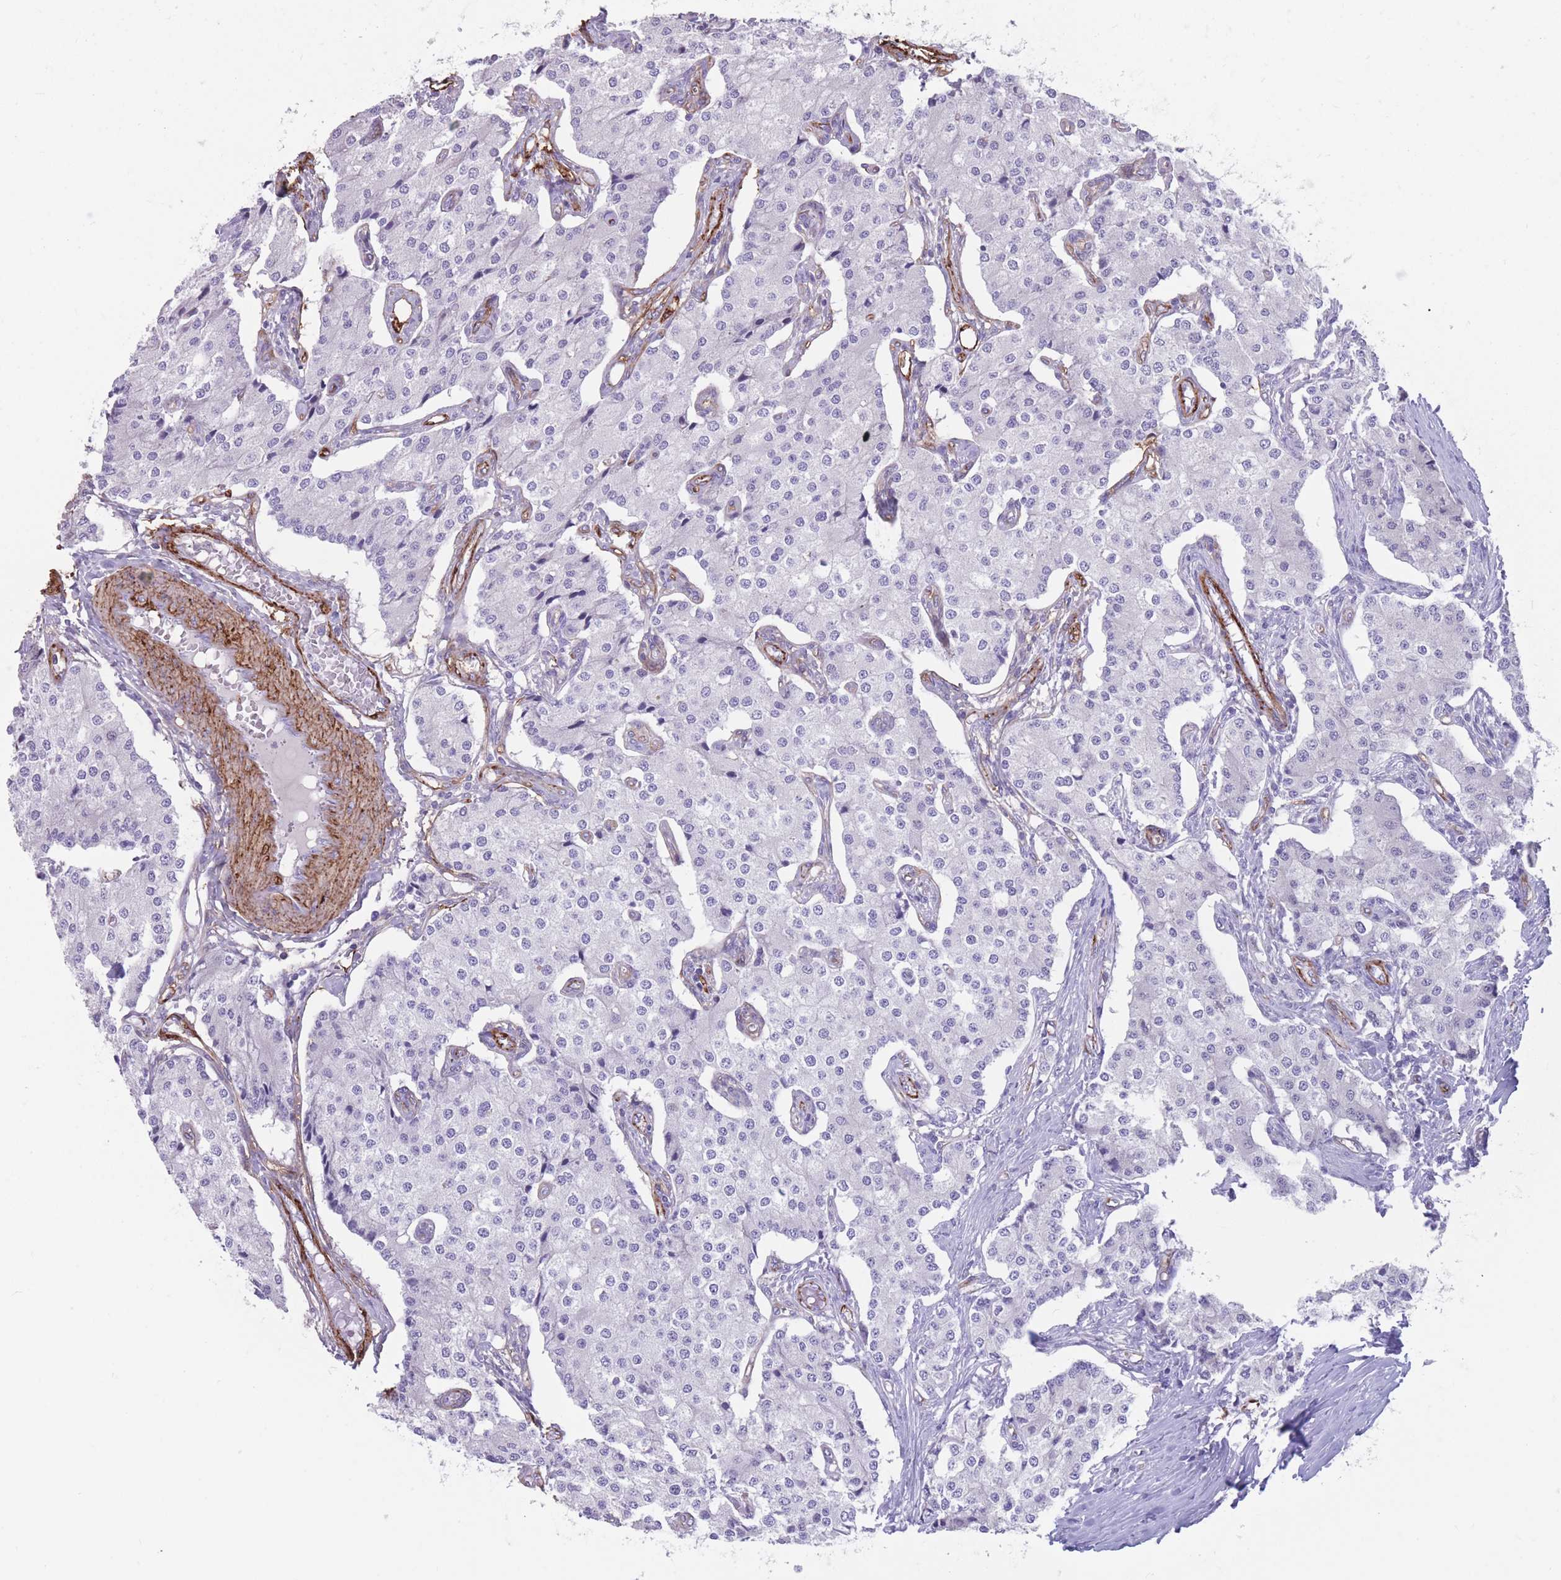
{"staining": {"intensity": "negative", "quantity": "none", "location": "none"}, "tissue": "carcinoid", "cell_type": "Tumor cells", "image_type": "cancer", "snomed": [{"axis": "morphology", "description": "Carcinoid, malignant, NOS"}, {"axis": "topography", "description": "Colon"}], "caption": "The IHC micrograph has no significant expression in tumor cells of carcinoid tissue.", "gene": "DPYD", "patient": {"sex": "female", "age": 52}}